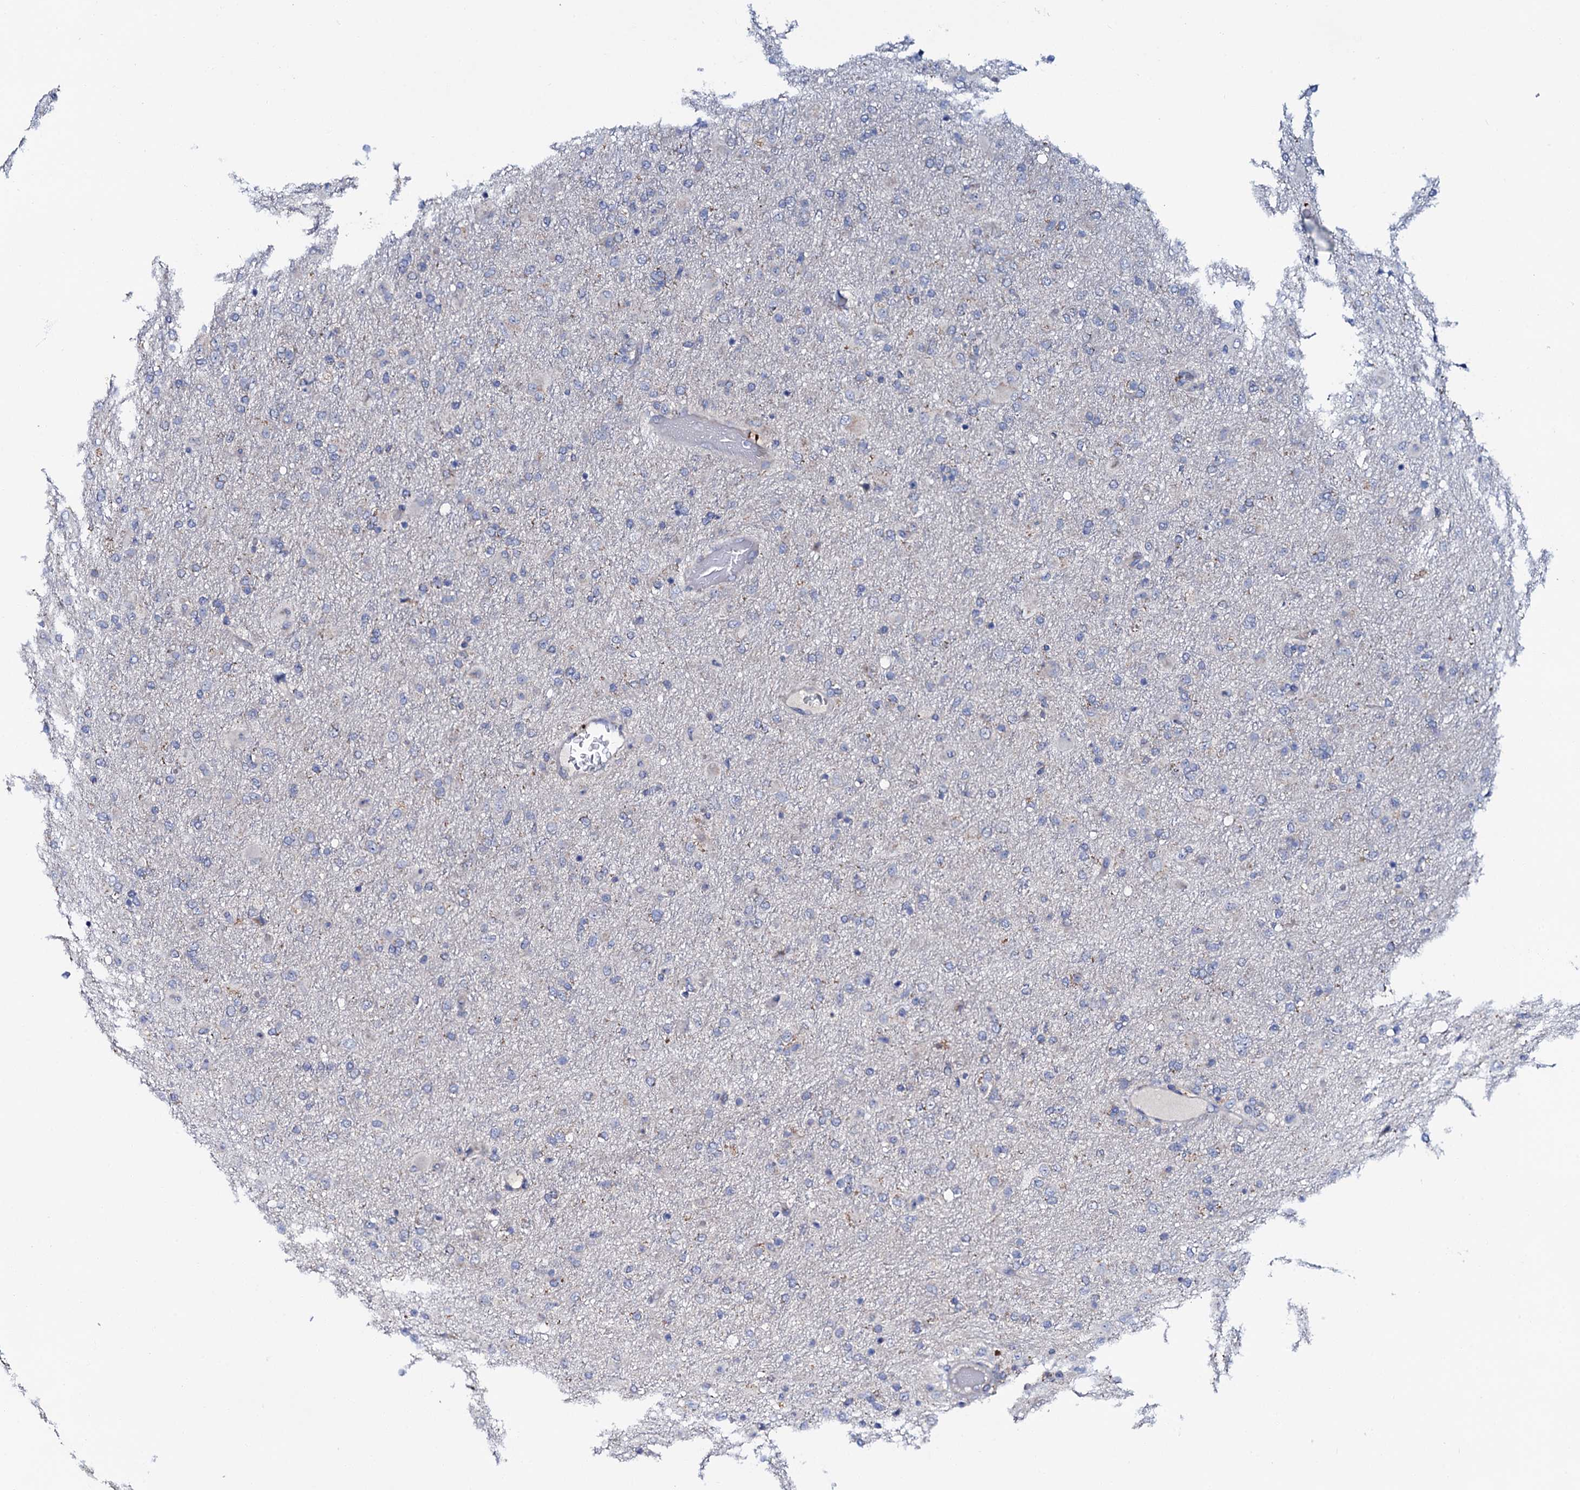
{"staining": {"intensity": "negative", "quantity": "none", "location": "none"}, "tissue": "glioma", "cell_type": "Tumor cells", "image_type": "cancer", "snomed": [{"axis": "morphology", "description": "Glioma, malignant, Low grade"}, {"axis": "topography", "description": "Brain"}], "caption": "Immunohistochemistry (IHC) micrograph of malignant glioma (low-grade) stained for a protein (brown), which demonstrates no positivity in tumor cells. The staining is performed using DAB brown chromogen with nuclei counter-stained in using hematoxylin.", "gene": "MRPL48", "patient": {"sex": "male", "age": 65}}